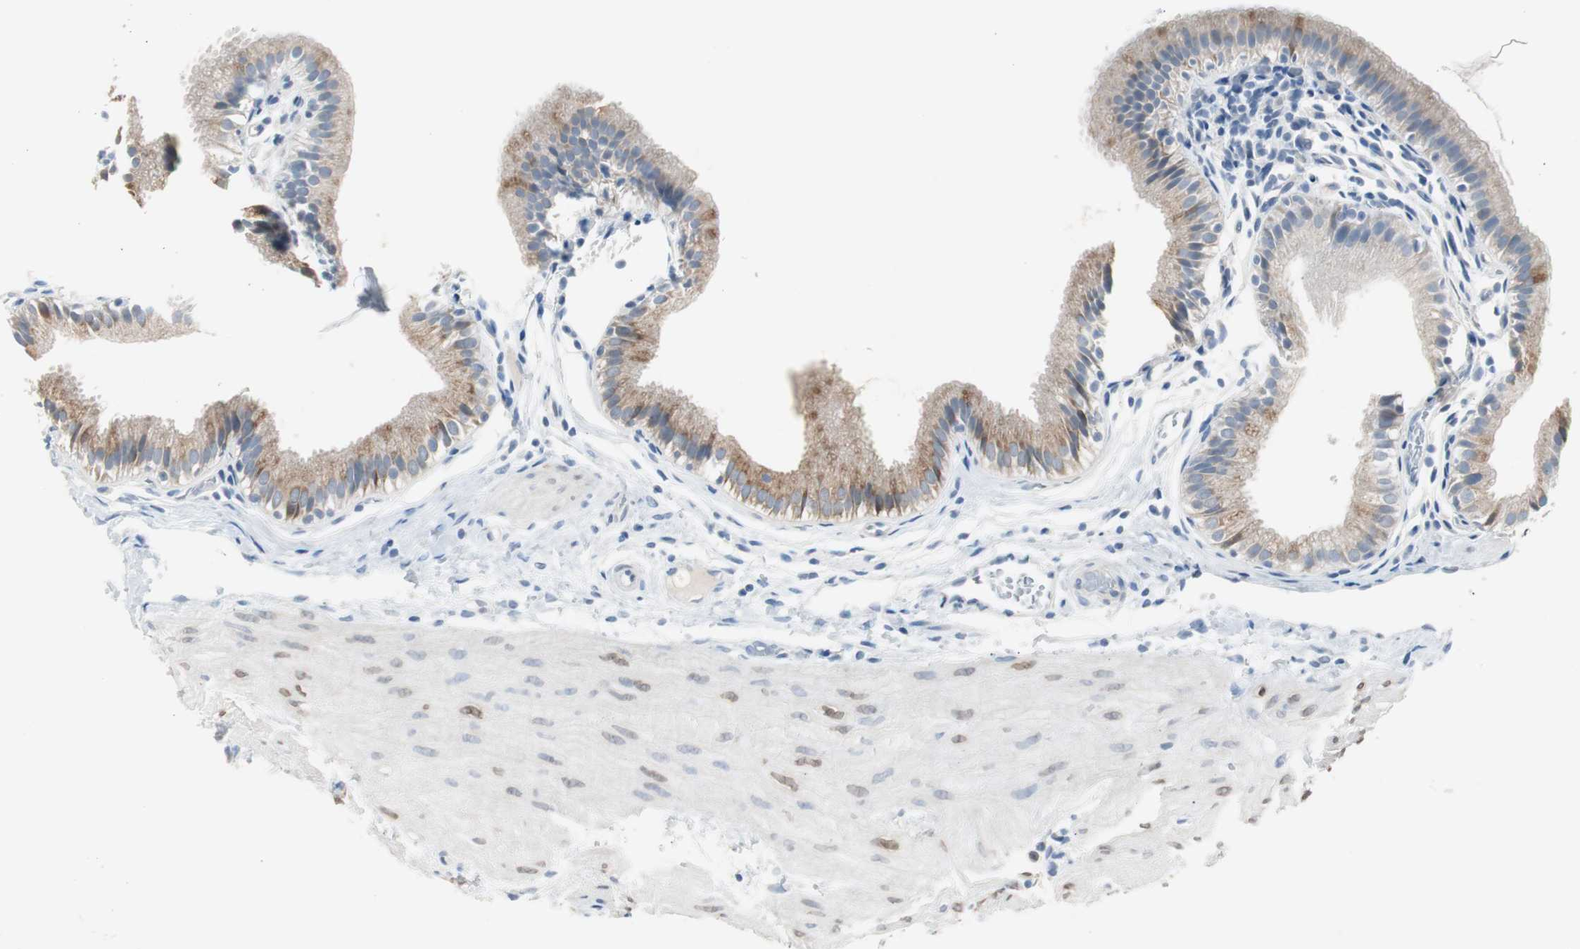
{"staining": {"intensity": "weak", "quantity": ">75%", "location": "cytoplasmic/membranous"}, "tissue": "gallbladder", "cell_type": "Glandular cells", "image_type": "normal", "snomed": [{"axis": "morphology", "description": "Normal tissue, NOS"}, {"axis": "topography", "description": "Gallbladder"}], "caption": "Immunohistochemical staining of benign human gallbladder shows weak cytoplasmic/membranous protein positivity in about >75% of glandular cells.", "gene": "S100A7A", "patient": {"sex": "female", "age": 26}}